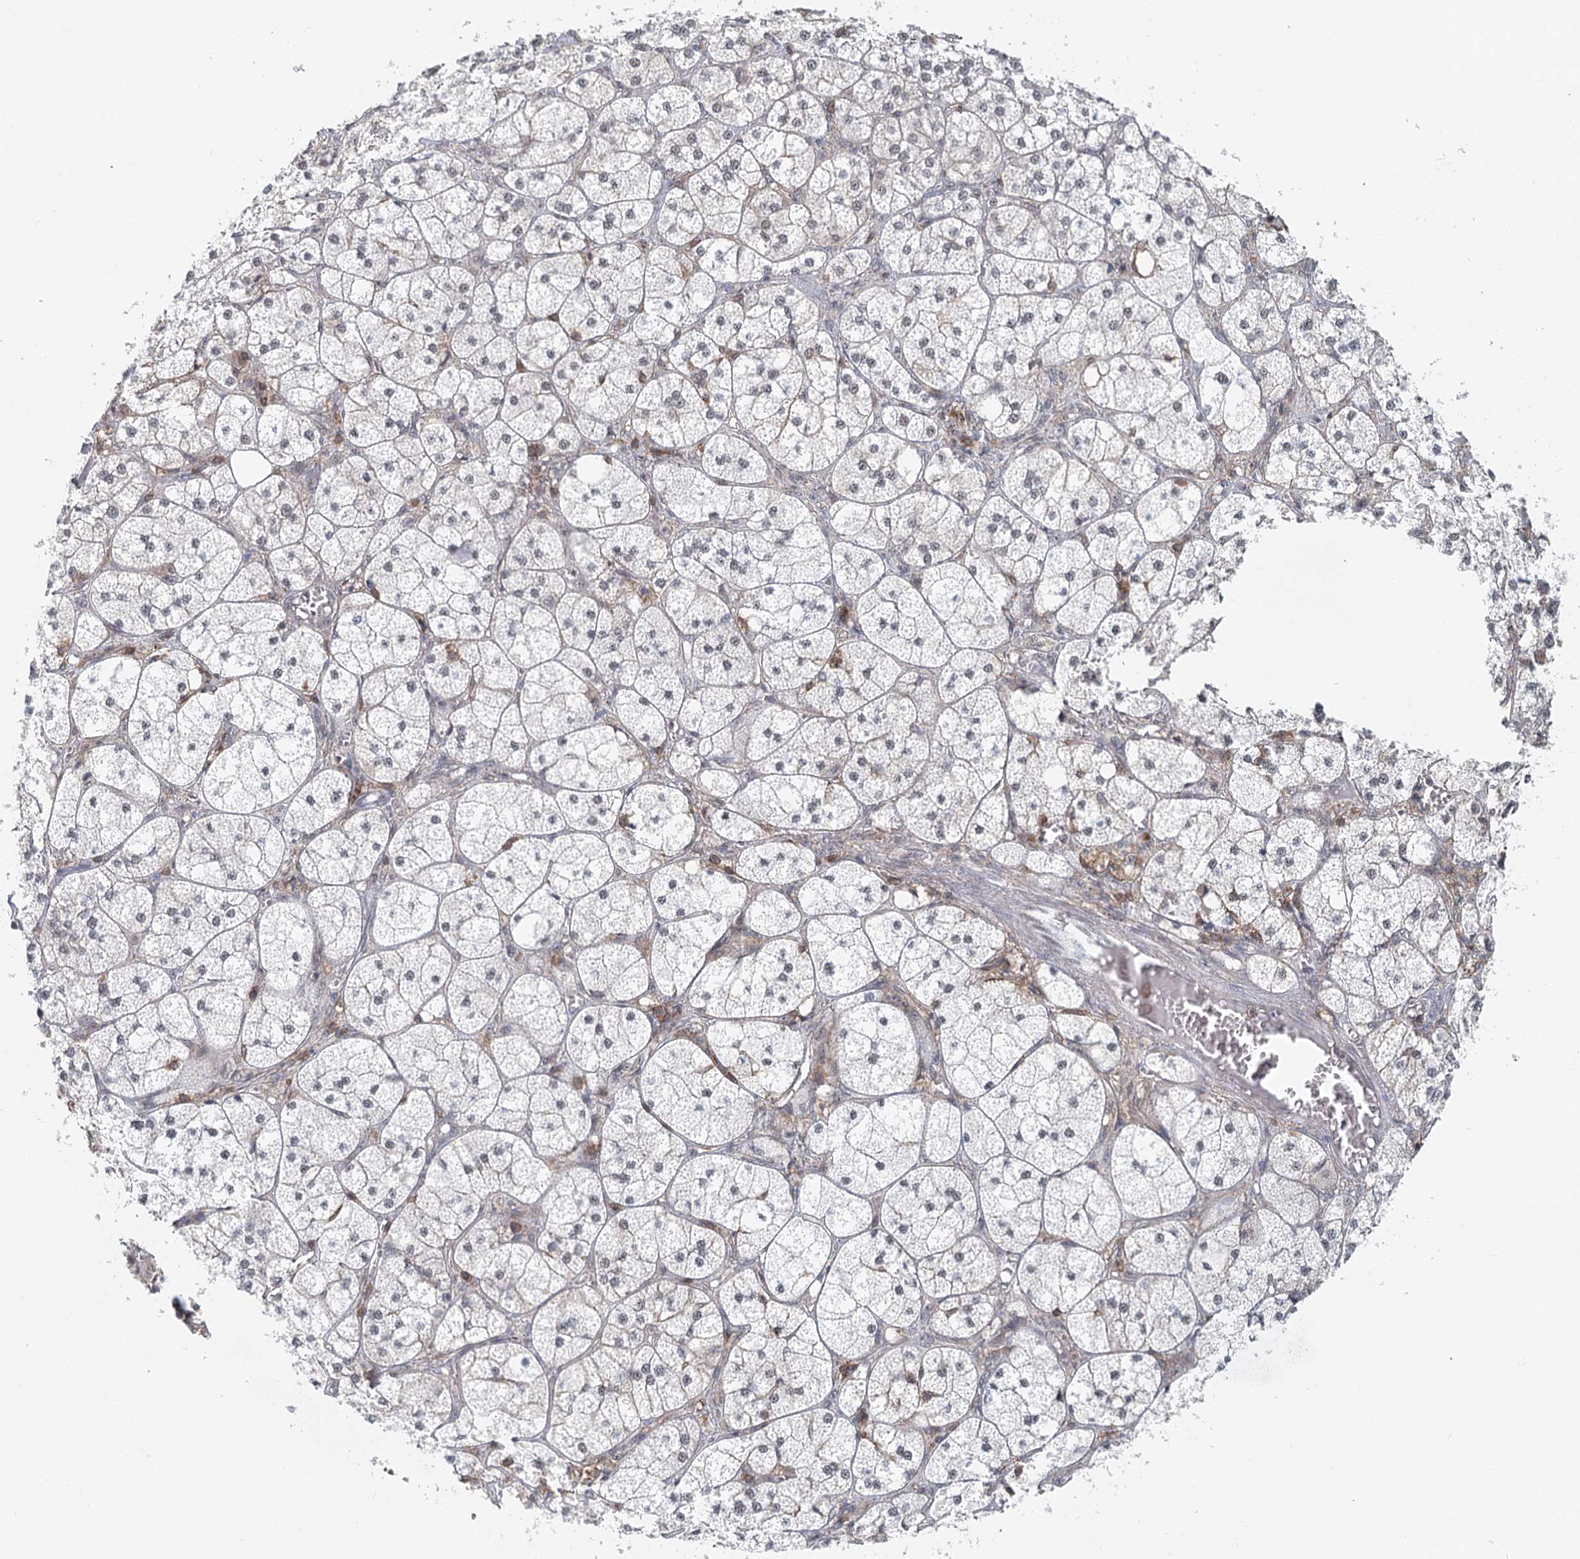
{"staining": {"intensity": "weak", "quantity": "<25%", "location": "nuclear"}, "tissue": "adrenal gland", "cell_type": "Glandular cells", "image_type": "normal", "snomed": [{"axis": "morphology", "description": "Normal tissue, NOS"}, {"axis": "topography", "description": "Adrenal gland"}], "caption": "Protein analysis of benign adrenal gland shows no significant positivity in glandular cells.", "gene": "CDC42SE2", "patient": {"sex": "female", "age": 61}}